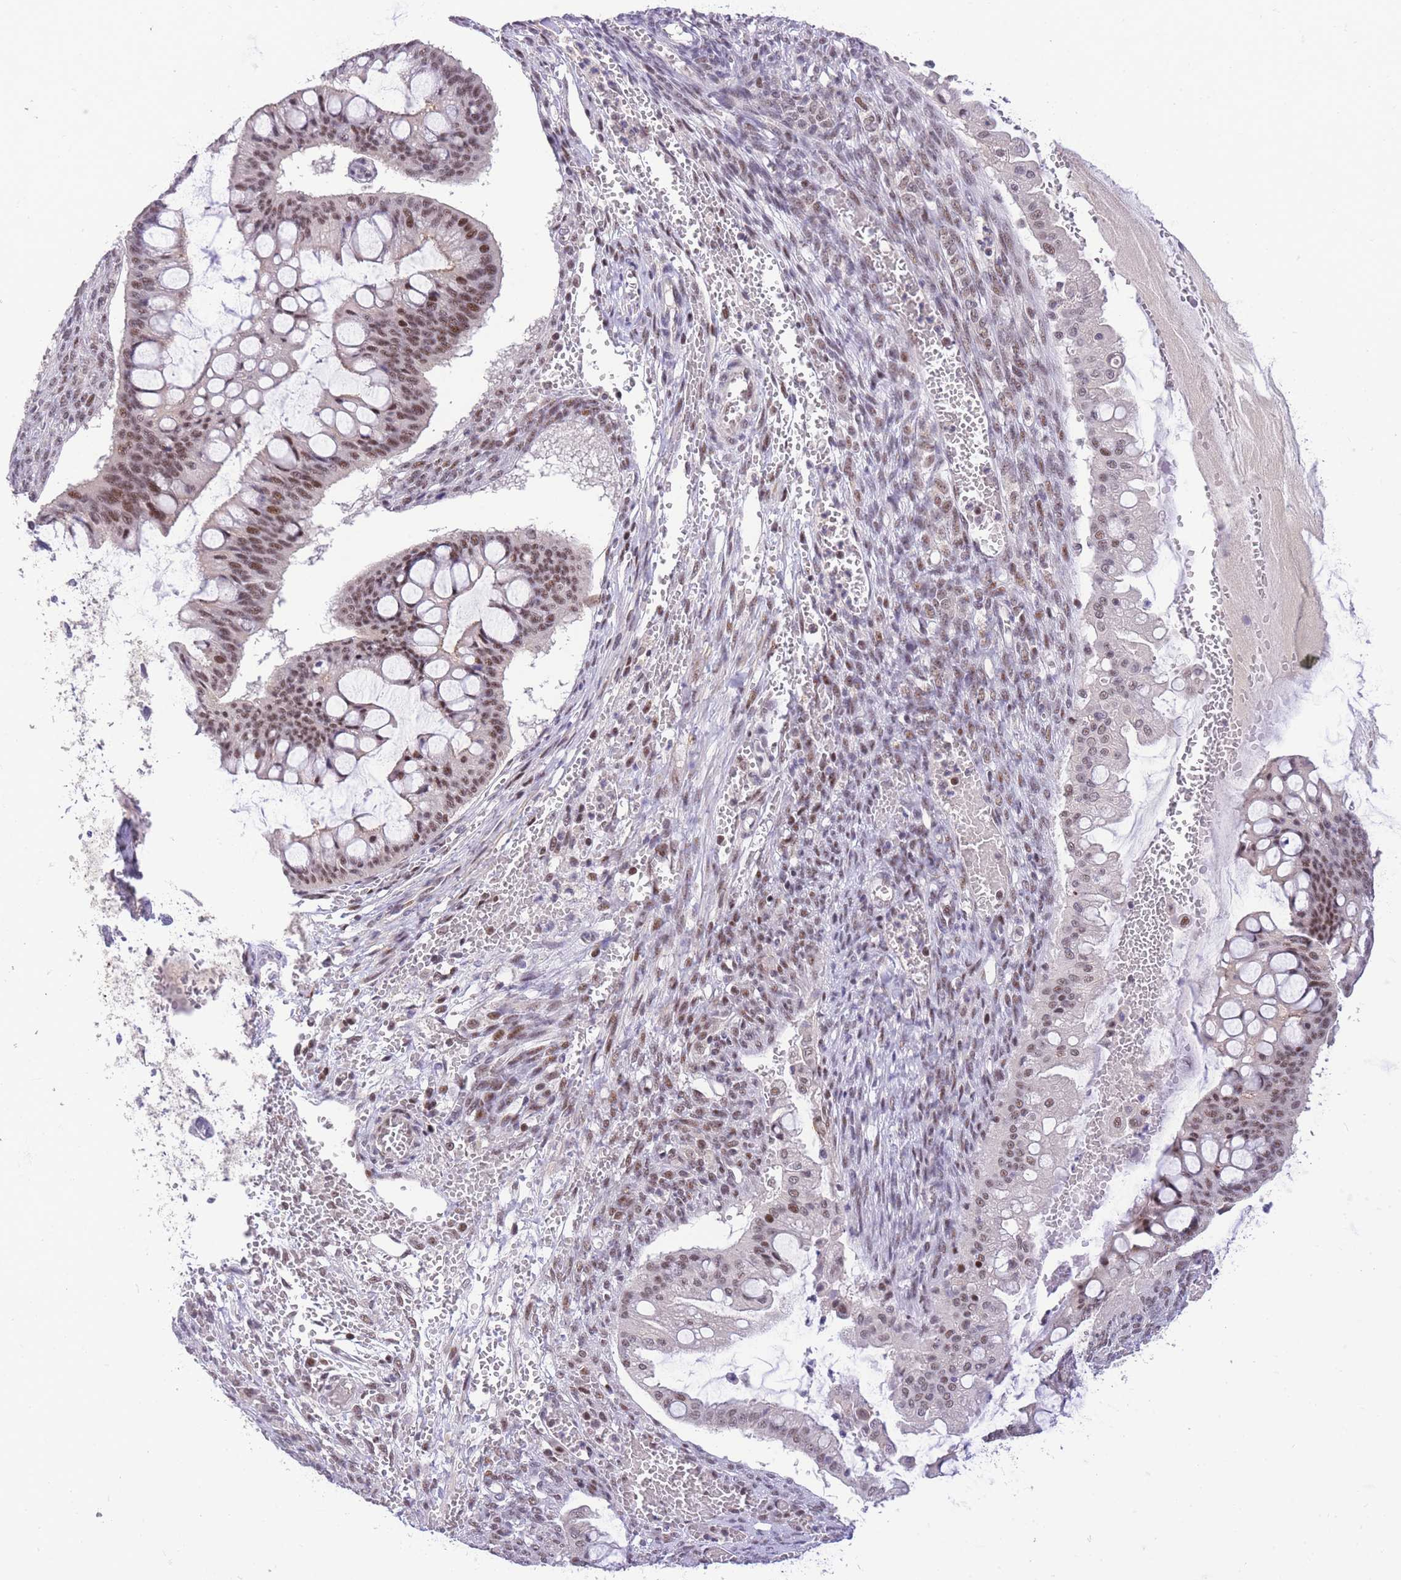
{"staining": {"intensity": "moderate", "quantity": ">75%", "location": "nuclear"}, "tissue": "ovarian cancer", "cell_type": "Tumor cells", "image_type": "cancer", "snomed": [{"axis": "morphology", "description": "Cystadenocarcinoma, mucinous, NOS"}, {"axis": "topography", "description": "Ovary"}], "caption": "DAB immunohistochemical staining of ovarian cancer (mucinous cystadenocarcinoma) shows moderate nuclear protein staining in about >75% of tumor cells.", "gene": "SLC35F2", "patient": {"sex": "female", "age": 73}}